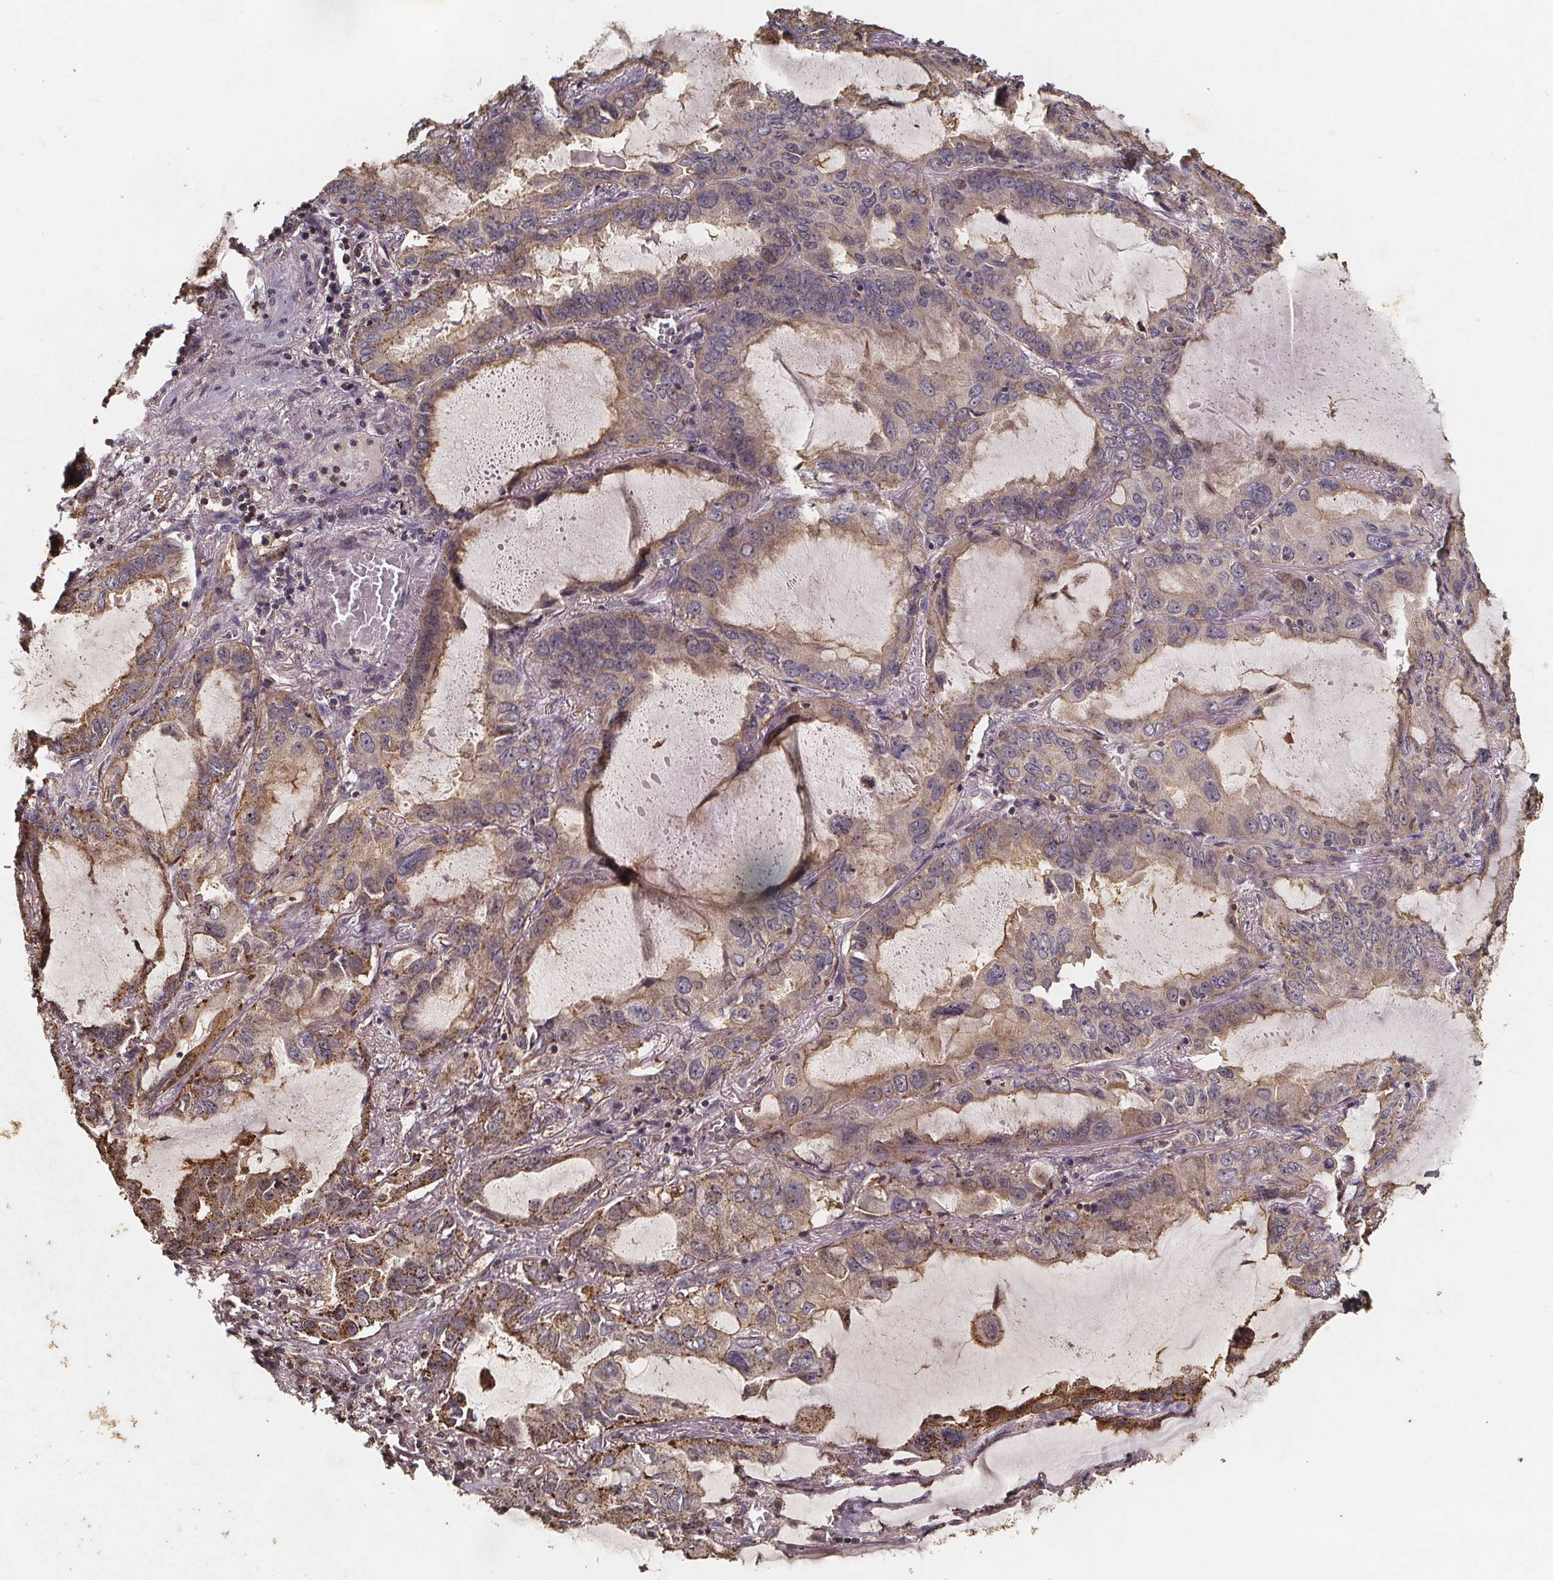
{"staining": {"intensity": "moderate", "quantity": ">75%", "location": "cytoplasmic/membranous"}, "tissue": "lung cancer", "cell_type": "Tumor cells", "image_type": "cancer", "snomed": [{"axis": "morphology", "description": "Adenocarcinoma, NOS"}, {"axis": "topography", "description": "Lung"}], "caption": "This is a photomicrograph of immunohistochemistry staining of adenocarcinoma (lung), which shows moderate staining in the cytoplasmic/membranous of tumor cells.", "gene": "ZNF879", "patient": {"sex": "male", "age": 64}}